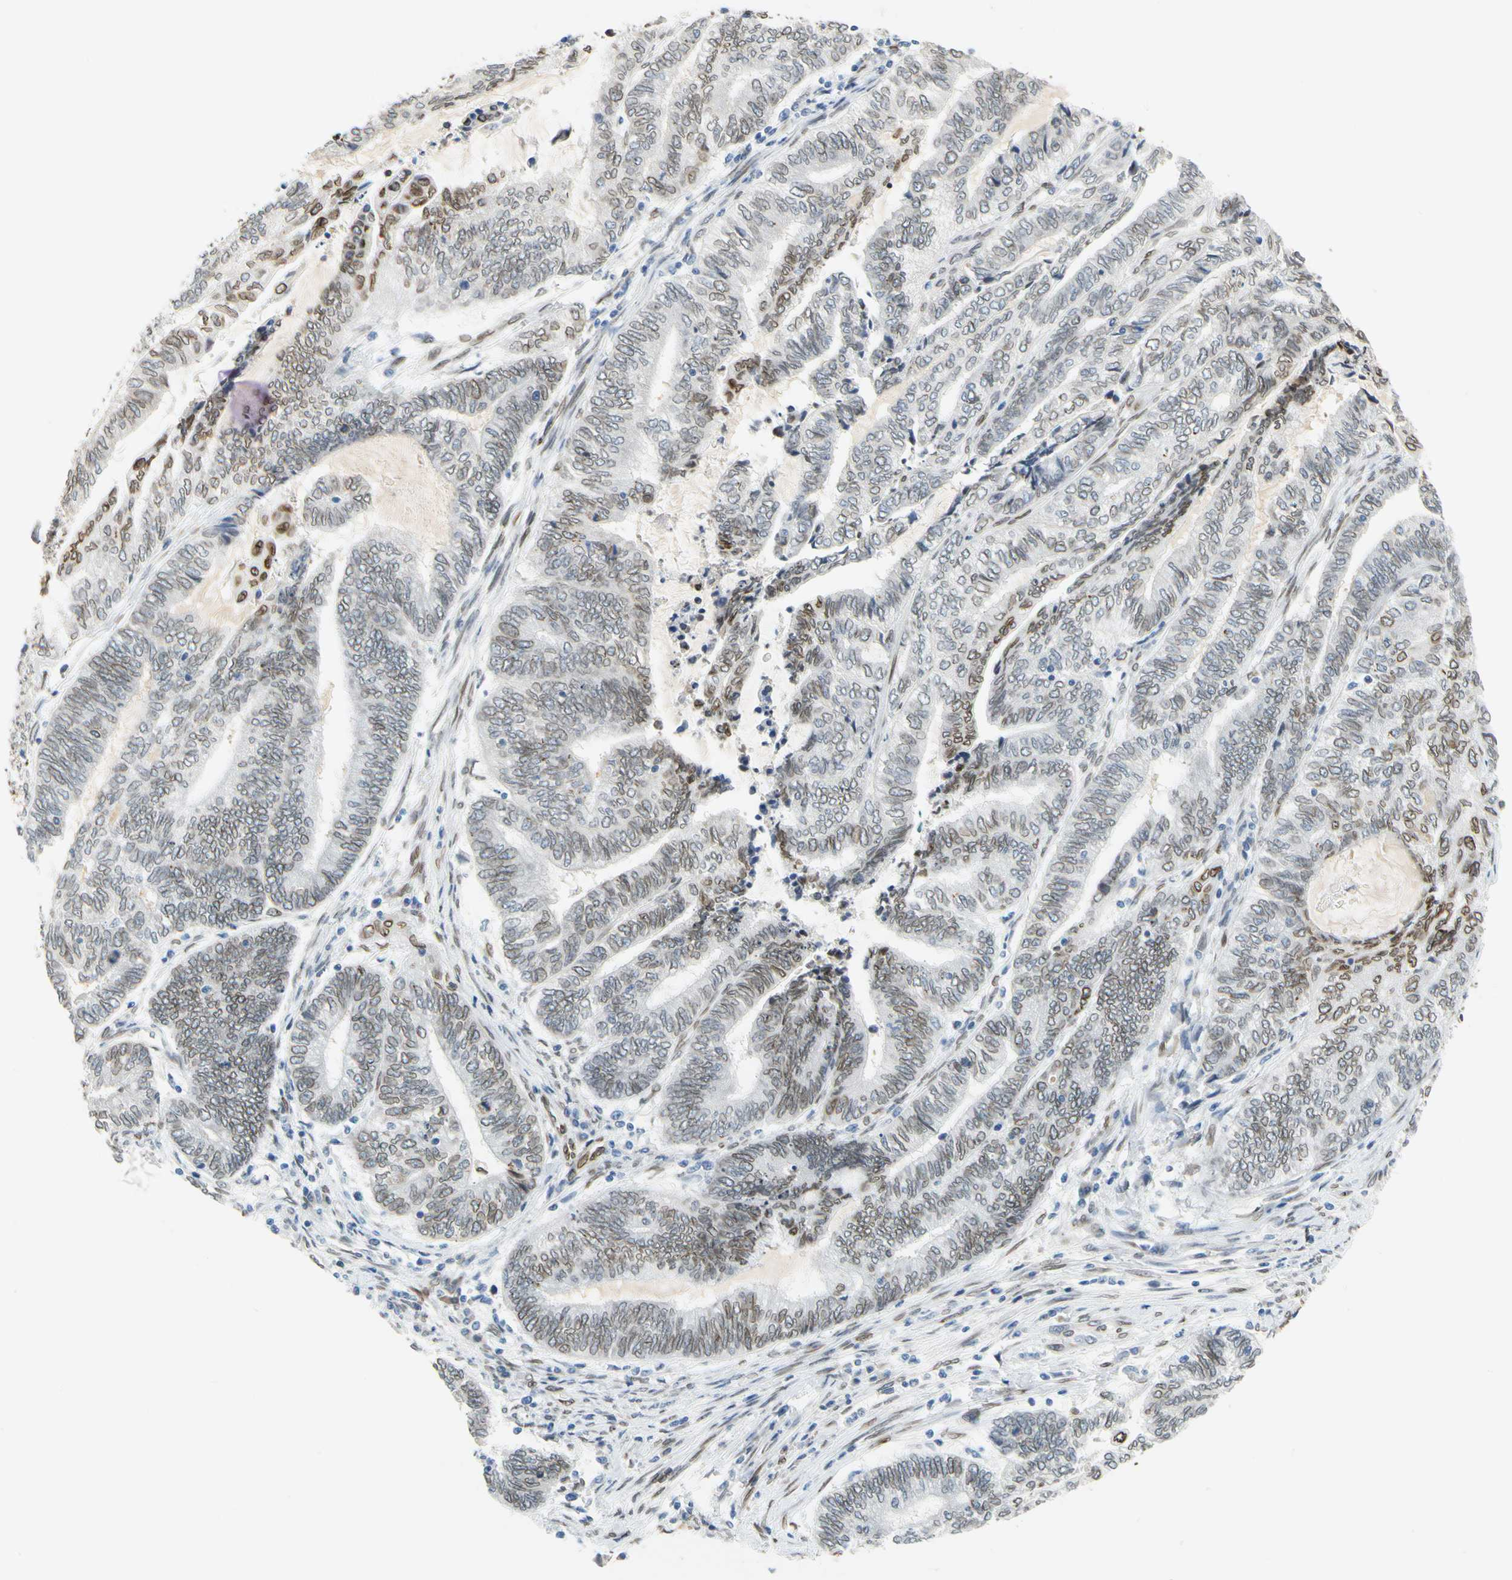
{"staining": {"intensity": "moderate", "quantity": "25%-75%", "location": "cytoplasmic/membranous,nuclear"}, "tissue": "endometrial cancer", "cell_type": "Tumor cells", "image_type": "cancer", "snomed": [{"axis": "morphology", "description": "Adenocarcinoma, NOS"}, {"axis": "topography", "description": "Uterus"}, {"axis": "topography", "description": "Endometrium"}], "caption": "Immunohistochemistry photomicrograph of neoplastic tissue: endometrial adenocarcinoma stained using immunohistochemistry displays medium levels of moderate protein expression localized specifically in the cytoplasmic/membranous and nuclear of tumor cells, appearing as a cytoplasmic/membranous and nuclear brown color.", "gene": "SUN1", "patient": {"sex": "female", "age": 70}}